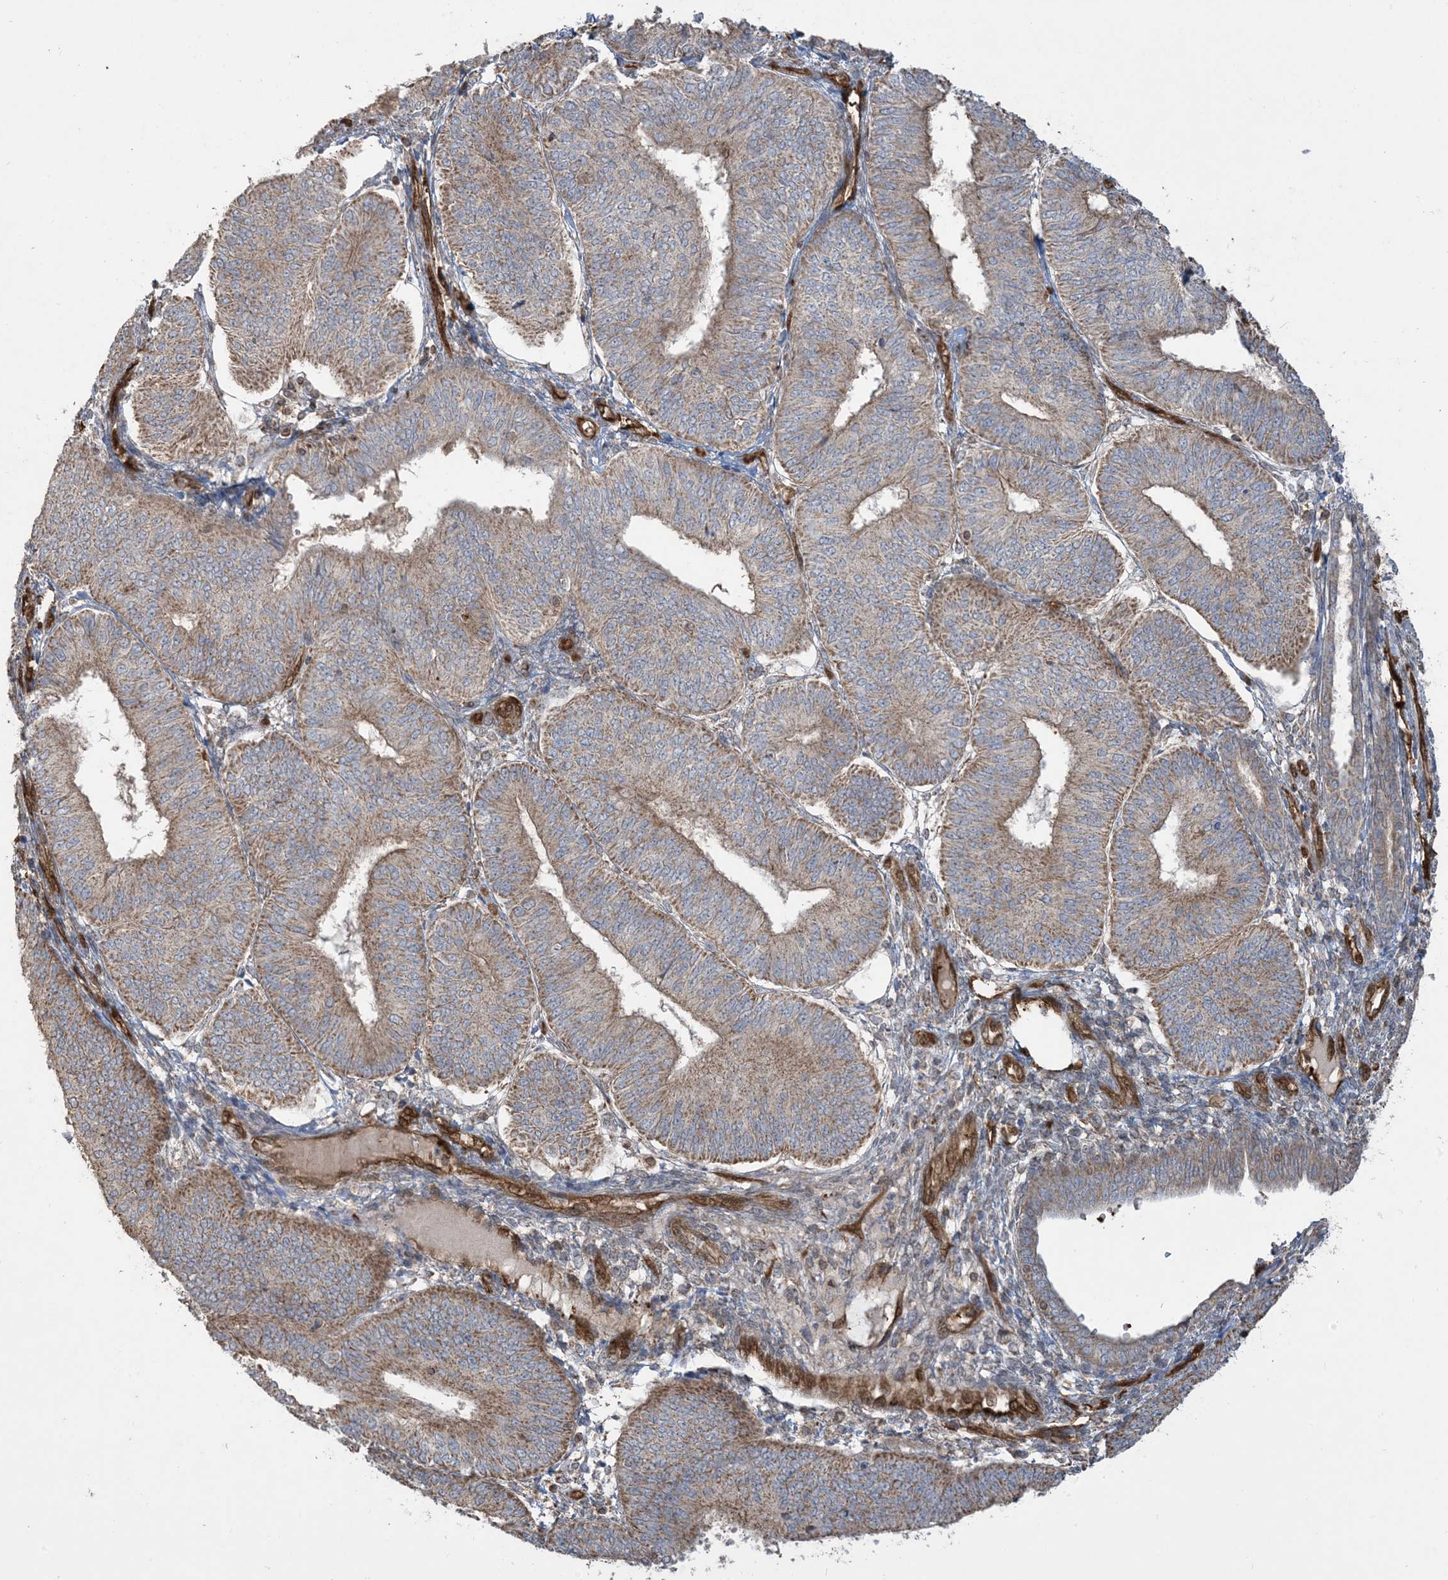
{"staining": {"intensity": "moderate", "quantity": ">75%", "location": "cytoplasmic/membranous"}, "tissue": "endometrial cancer", "cell_type": "Tumor cells", "image_type": "cancer", "snomed": [{"axis": "morphology", "description": "Adenocarcinoma, NOS"}, {"axis": "topography", "description": "Endometrium"}], "caption": "DAB immunohistochemical staining of human endometrial adenocarcinoma exhibits moderate cytoplasmic/membranous protein expression in approximately >75% of tumor cells.", "gene": "PPM1F", "patient": {"sex": "female", "age": 58}}